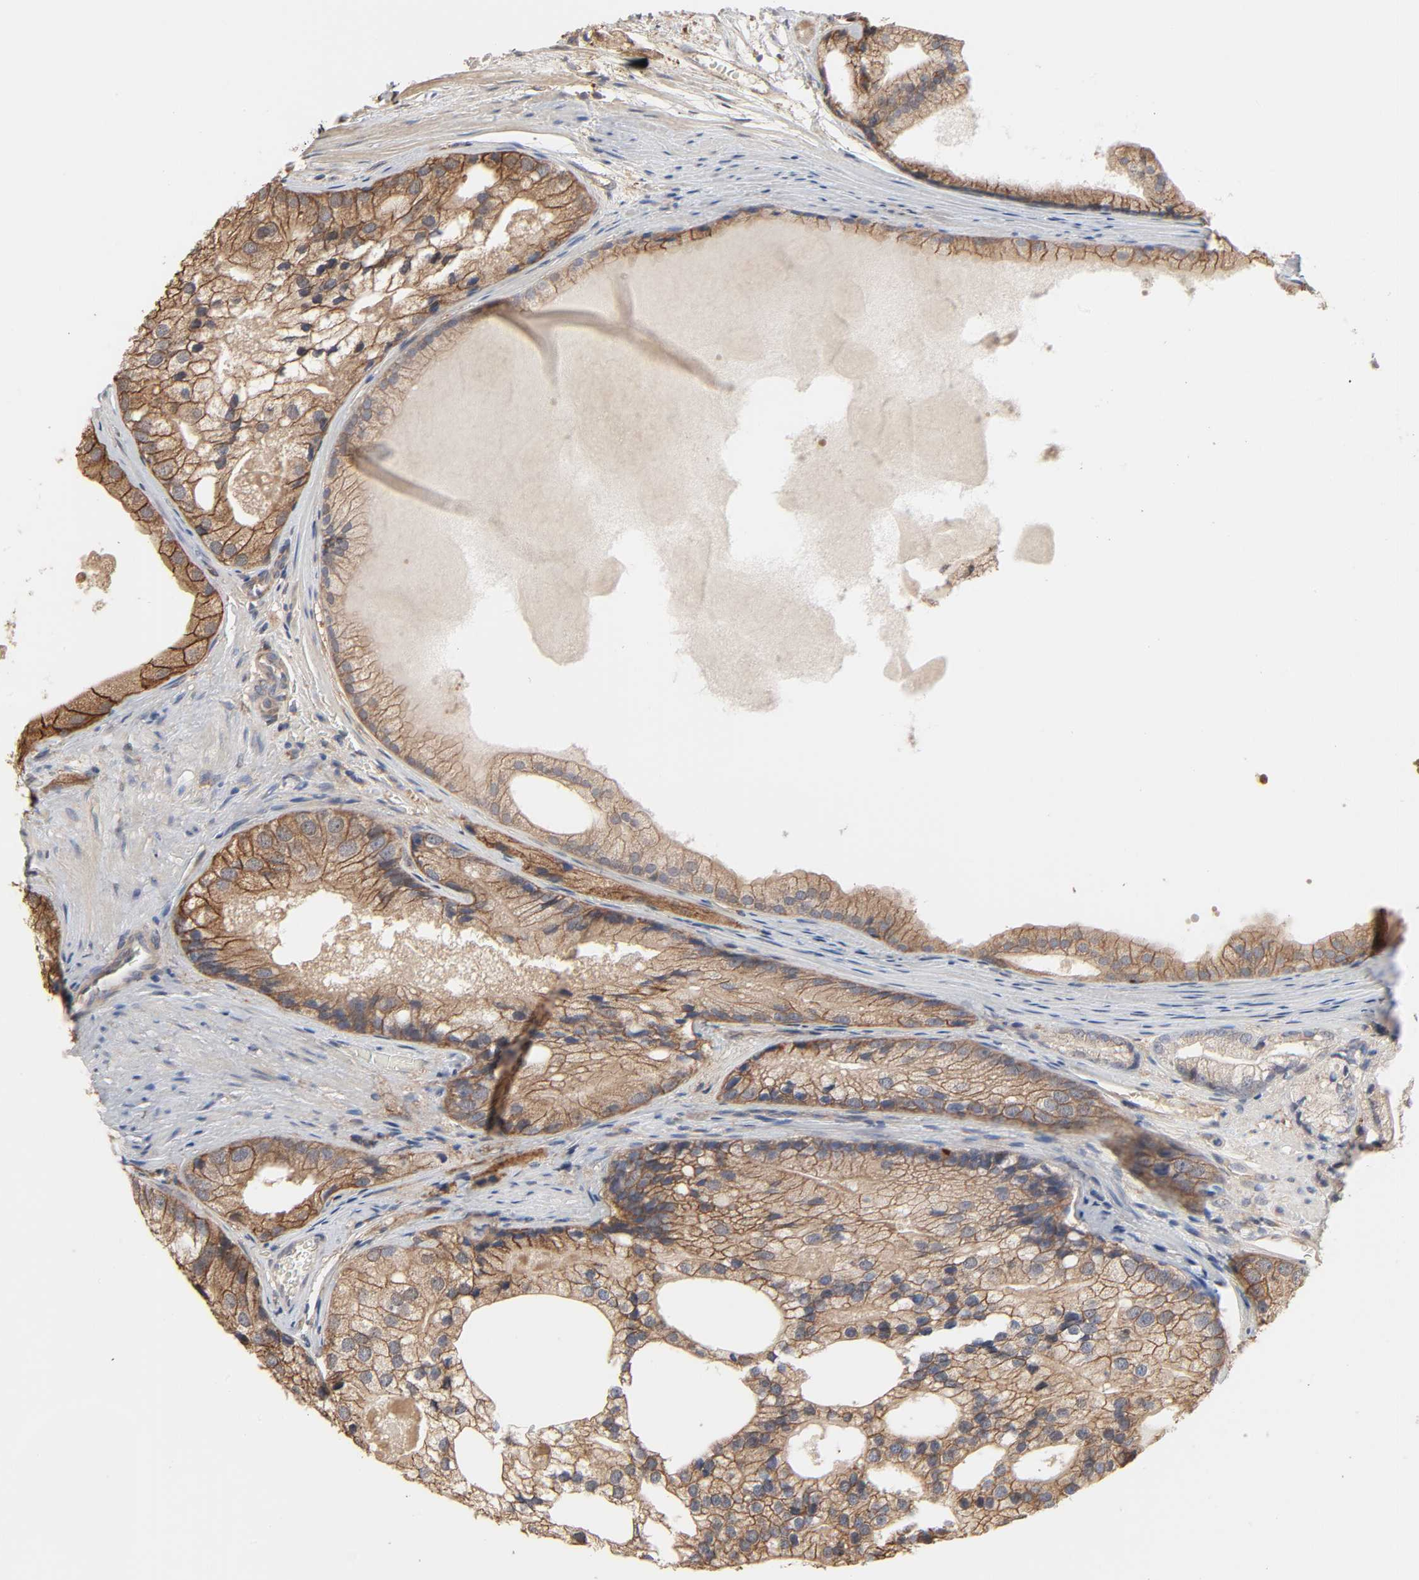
{"staining": {"intensity": "moderate", "quantity": ">75%", "location": "cytoplasmic/membranous"}, "tissue": "prostate cancer", "cell_type": "Tumor cells", "image_type": "cancer", "snomed": [{"axis": "morphology", "description": "Adenocarcinoma, Low grade"}, {"axis": "topography", "description": "Prostate"}], "caption": "Human prostate cancer (low-grade adenocarcinoma) stained with a brown dye demonstrates moderate cytoplasmic/membranous positive staining in about >75% of tumor cells.", "gene": "NDRG2", "patient": {"sex": "male", "age": 69}}